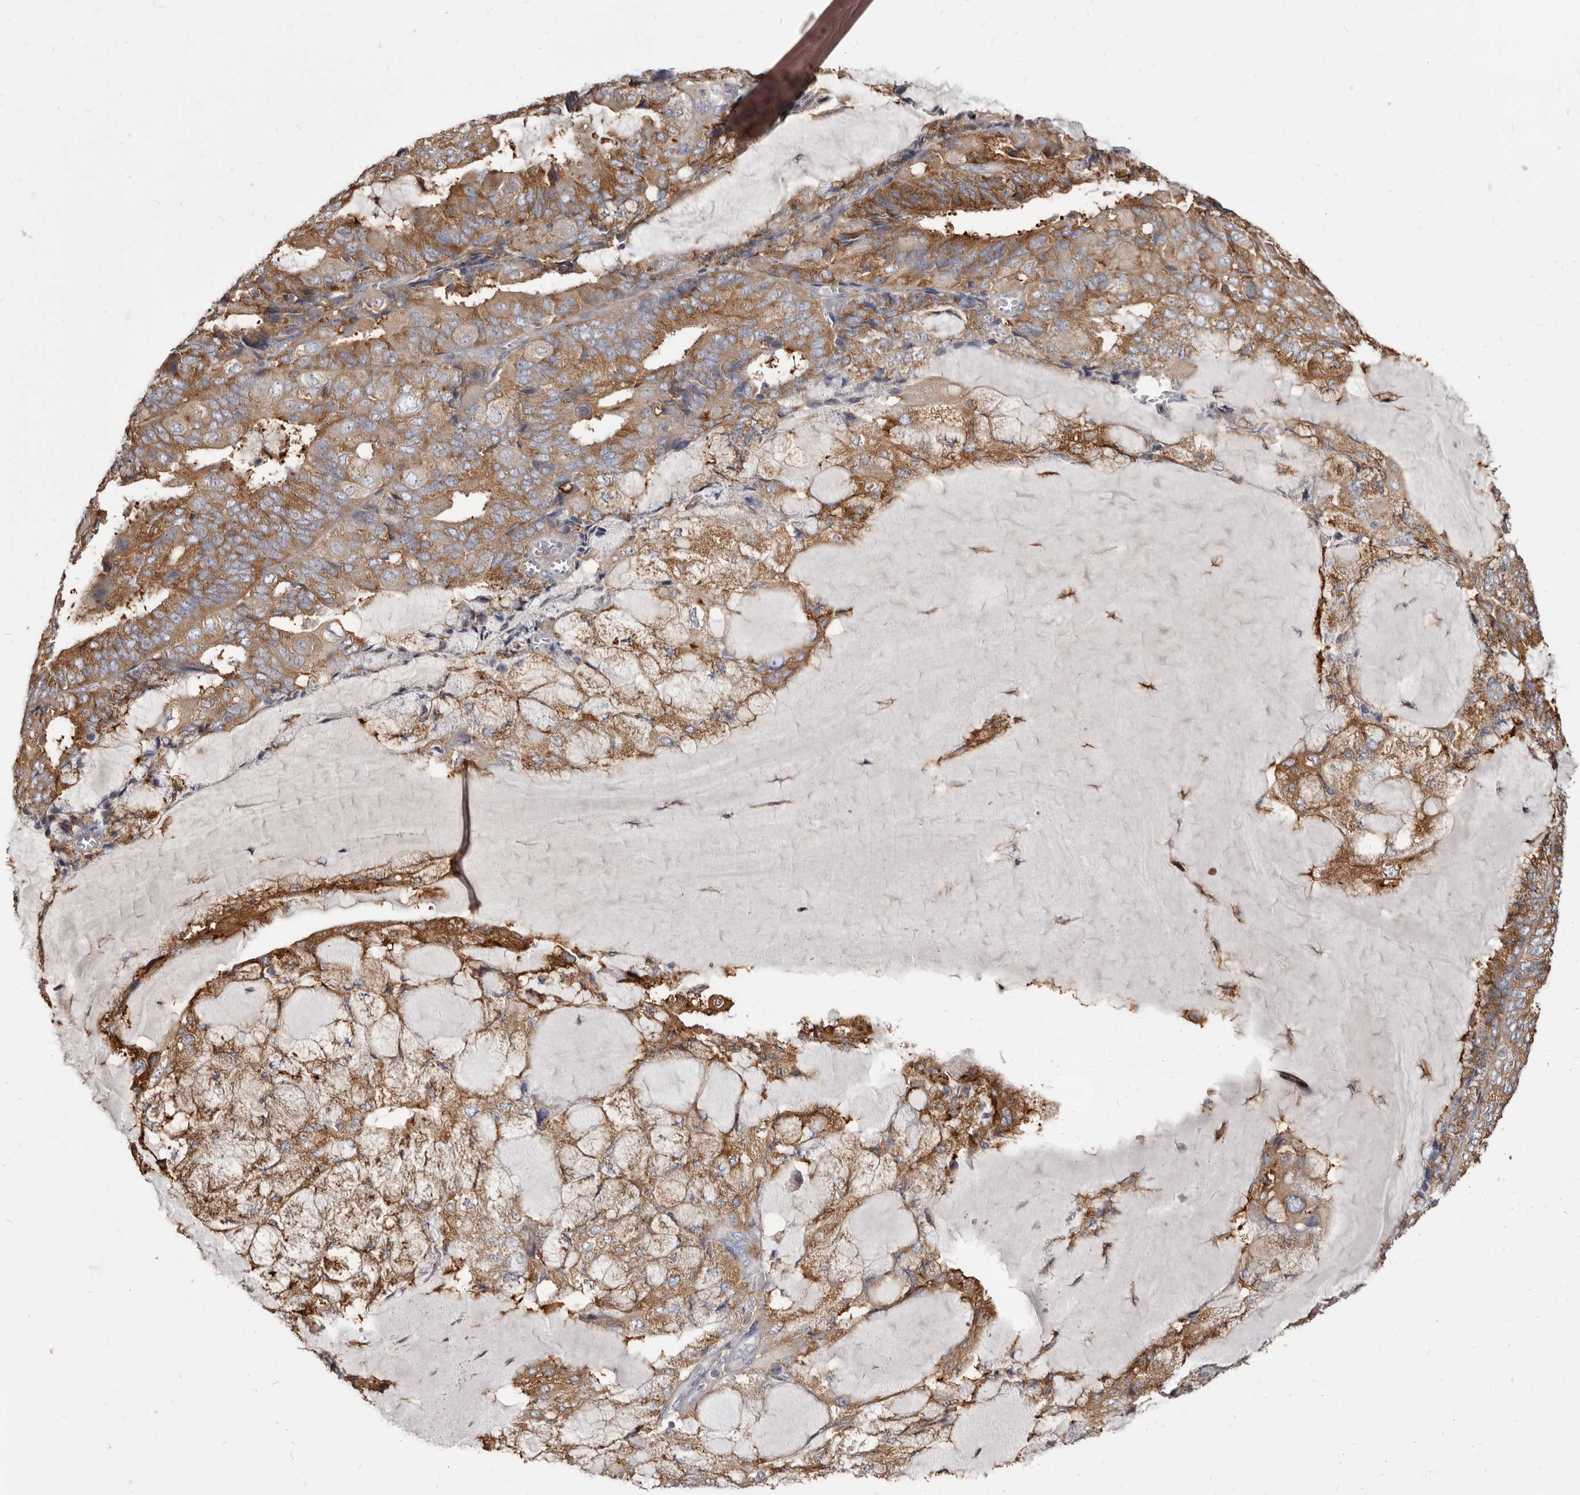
{"staining": {"intensity": "moderate", "quantity": ">75%", "location": "cytoplasmic/membranous"}, "tissue": "endometrial cancer", "cell_type": "Tumor cells", "image_type": "cancer", "snomed": [{"axis": "morphology", "description": "Adenocarcinoma, NOS"}, {"axis": "topography", "description": "Endometrium"}], "caption": "This is an image of IHC staining of adenocarcinoma (endometrial), which shows moderate staining in the cytoplasmic/membranous of tumor cells.", "gene": "TPD52", "patient": {"sex": "female", "age": 81}}